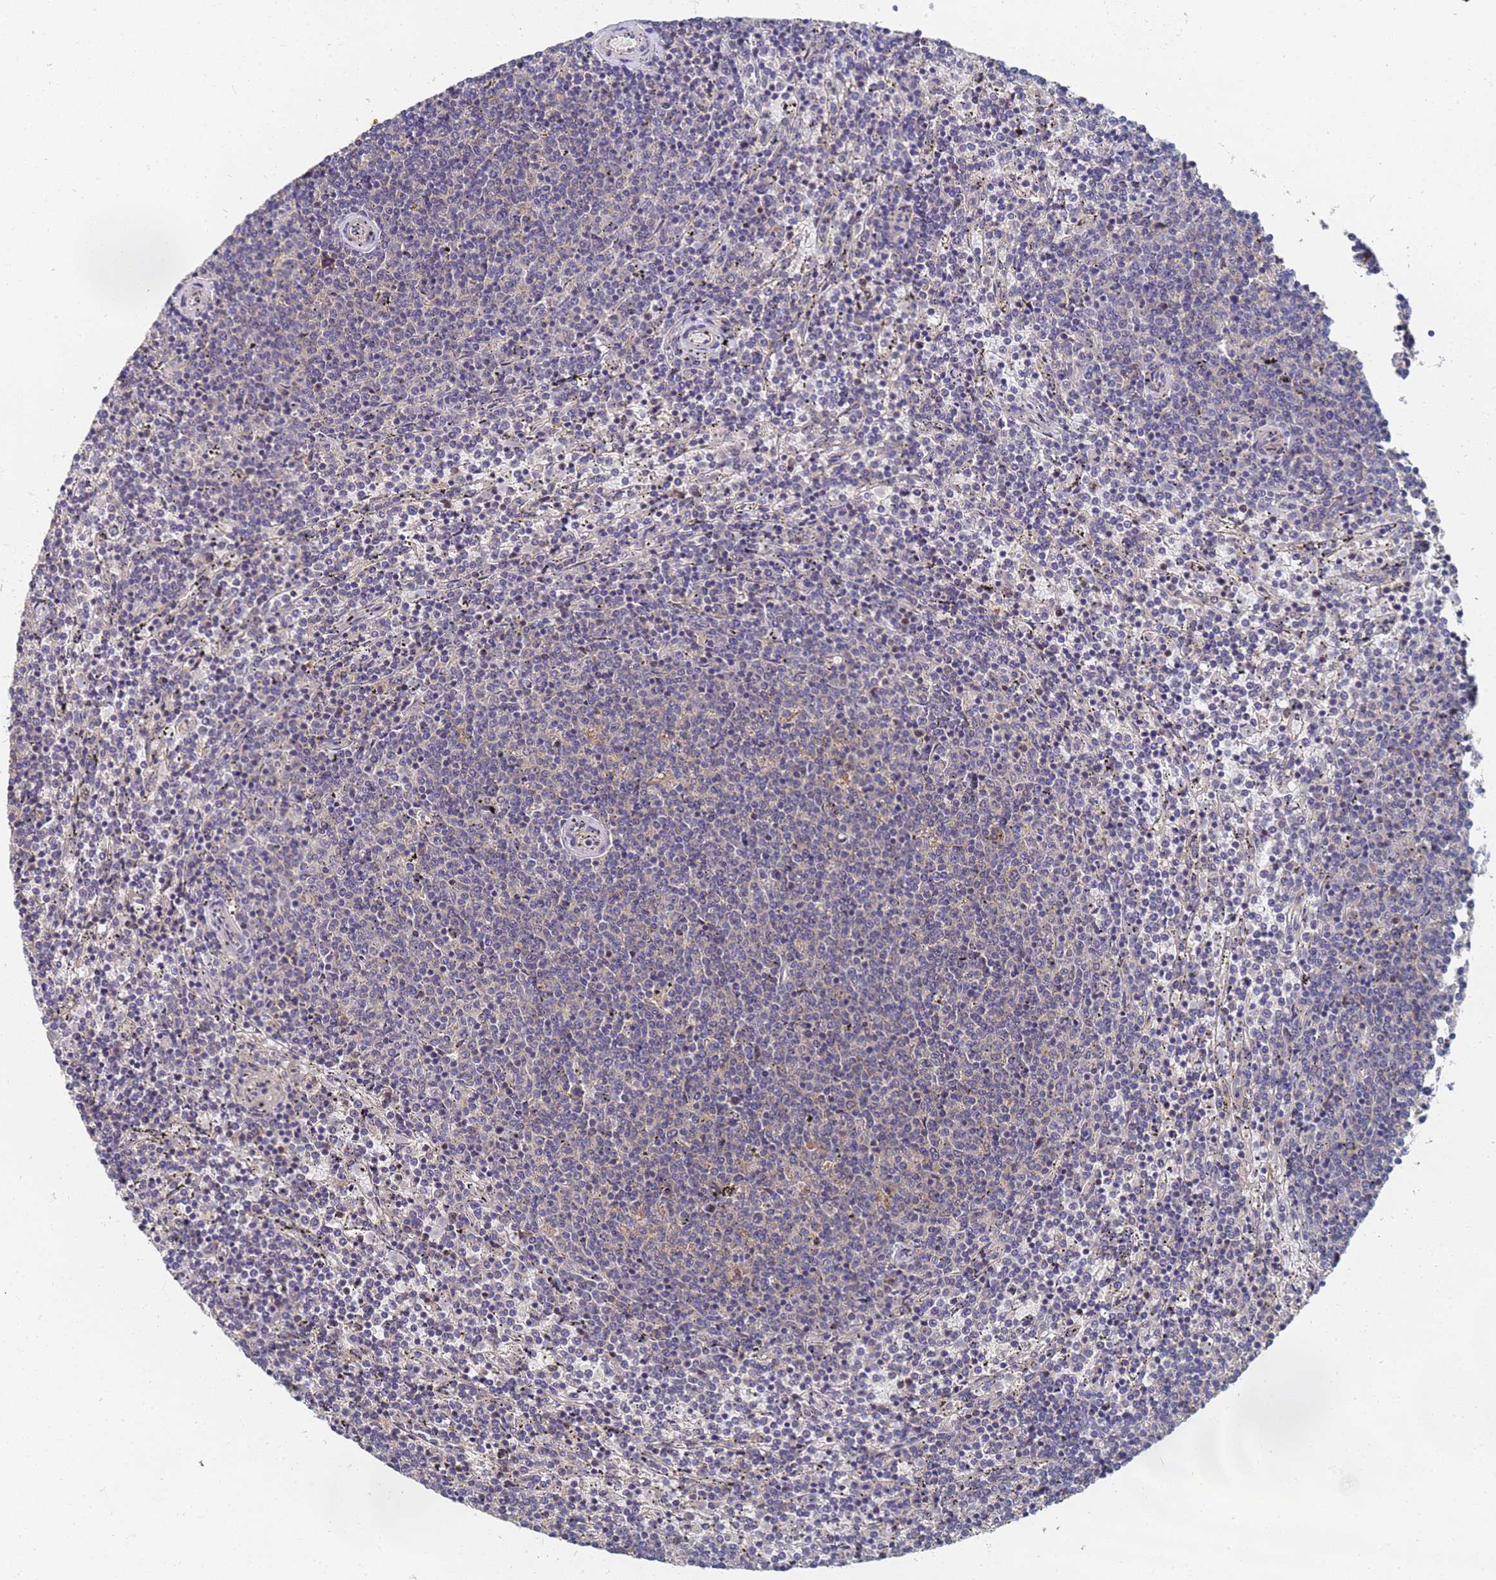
{"staining": {"intensity": "negative", "quantity": "none", "location": "none"}, "tissue": "lymphoma", "cell_type": "Tumor cells", "image_type": "cancer", "snomed": [{"axis": "morphology", "description": "Malignant lymphoma, non-Hodgkin's type, Low grade"}, {"axis": "topography", "description": "Spleen"}], "caption": "The micrograph demonstrates no significant positivity in tumor cells of malignant lymphoma, non-Hodgkin's type (low-grade).", "gene": "ALS2CL", "patient": {"sex": "female", "age": 50}}